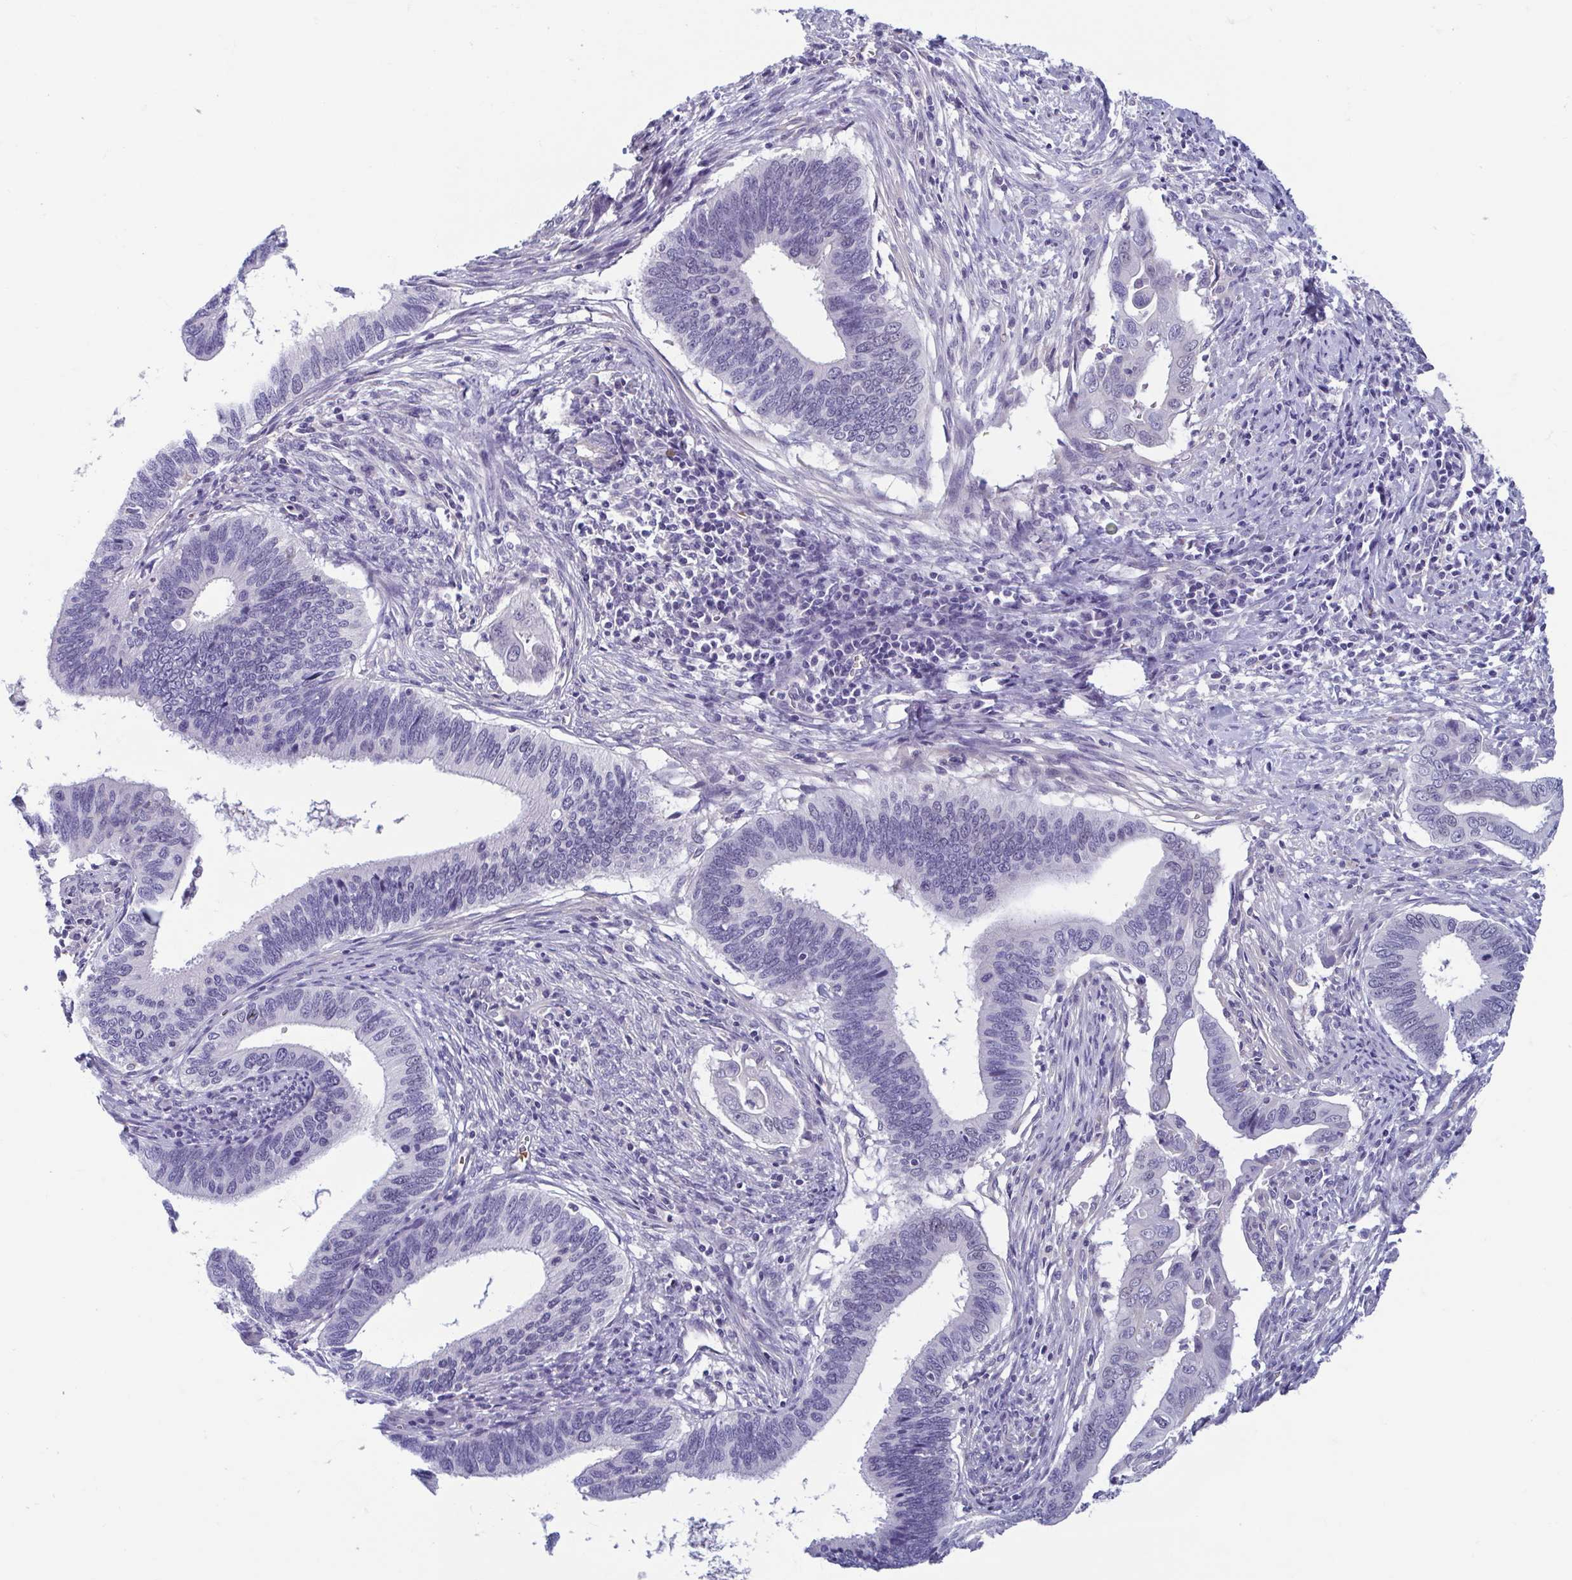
{"staining": {"intensity": "negative", "quantity": "none", "location": "none"}, "tissue": "cervical cancer", "cell_type": "Tumor cells", "image_type": "cancer", "snomed": [{"axis": "morphology", "description": "Adenocarcinoma, NOS"}, {"axis": "topography", "description": "Cervix"}], "caption": "Cervical cancer (adenocarcinoma) was stained to show a protein in brown. There is no significant expression in tumor cells.", "gene": "MORC4", "patient": {"sex": "female", "age": 42}}